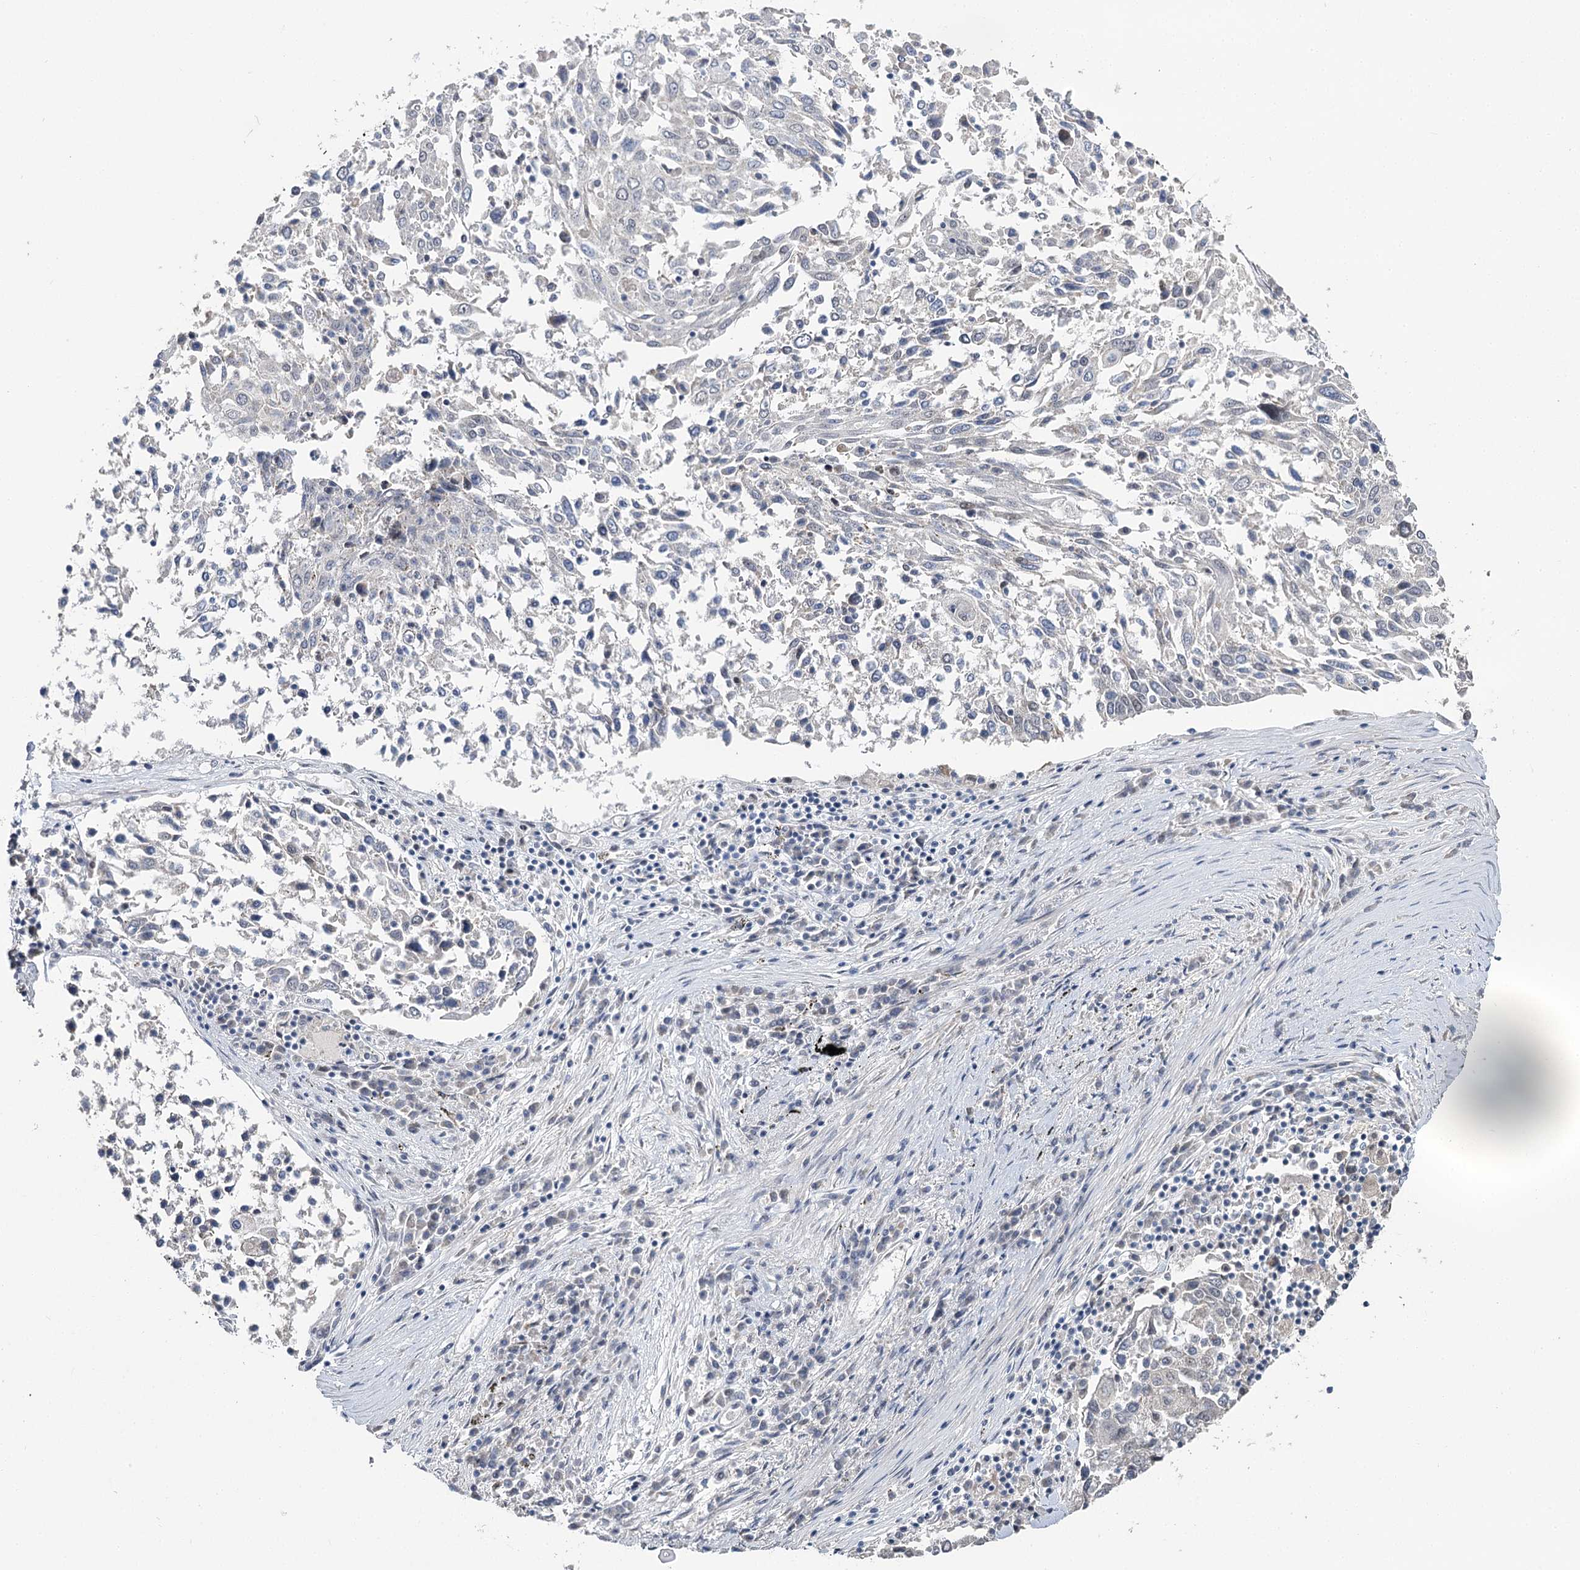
{"staining": {"intensity": "negative", "quantity": "none", "location": "none"}, "tissue": "lung cancer", "cell_type": "Tumor cells", "image_type": "cancer", "snomed": [{"axis": "morphology", "description": "Squamous cell carcinoma, NOS"}, {"axis": "topography", "description": "Lung"}], "caption": "Immunohistochemical staining of human lung cancer (squamous cell carcinoma) shows no significant positivity in tumor cells. The staining is performed using DAB (3,3'-diaminobenzidine) brown chromogen with nuclei counter-stained in using hematoxylin.", "gene": "PHYHIPL", "patient": {"sex": "male", "age": 65}}